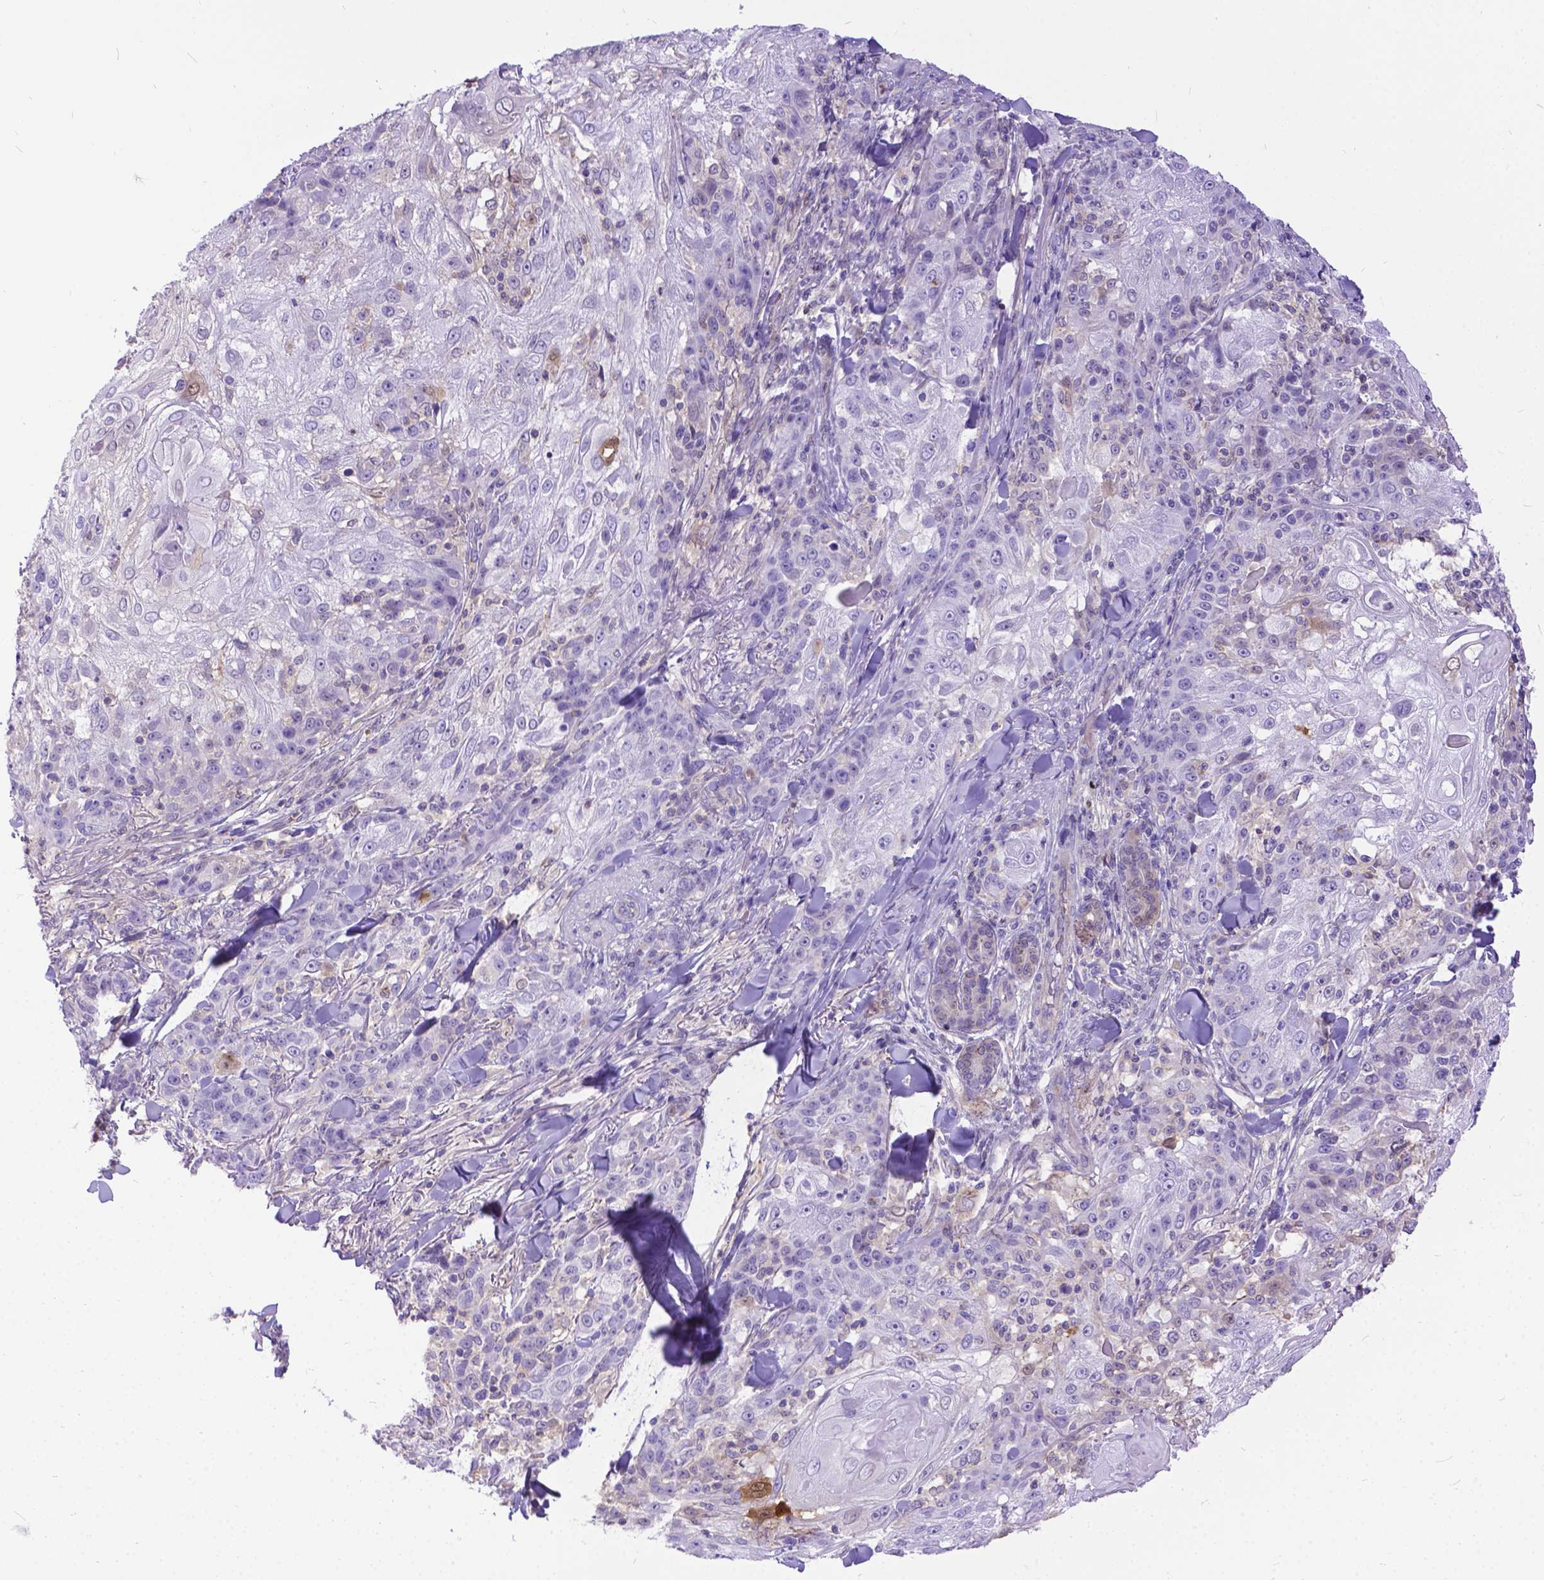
{"staining": {"intensity": "weak", "quantity": "<25%", "location": "cytoplasmic/membranous,nuclear"}, "tissue": "skin cancer", "cell_type": "Tumor cells", "image_type": "cancer", "snomed": [{"axis": "morphology", "description": "Normal tissue, NOS"}, {"axis": "morphology", "description": "Squamous cell carcinoma, NOS"}, {"axis": "topography", "description": "Skin"}], "caption": "This is a histopathology image of immunohistochemistry (IHC) staining of skin squamous cell carcinoma, which shows no expression in tumor cells.", "gene": "TMEM169", "patient": {"sex": "female", "age": 83}}